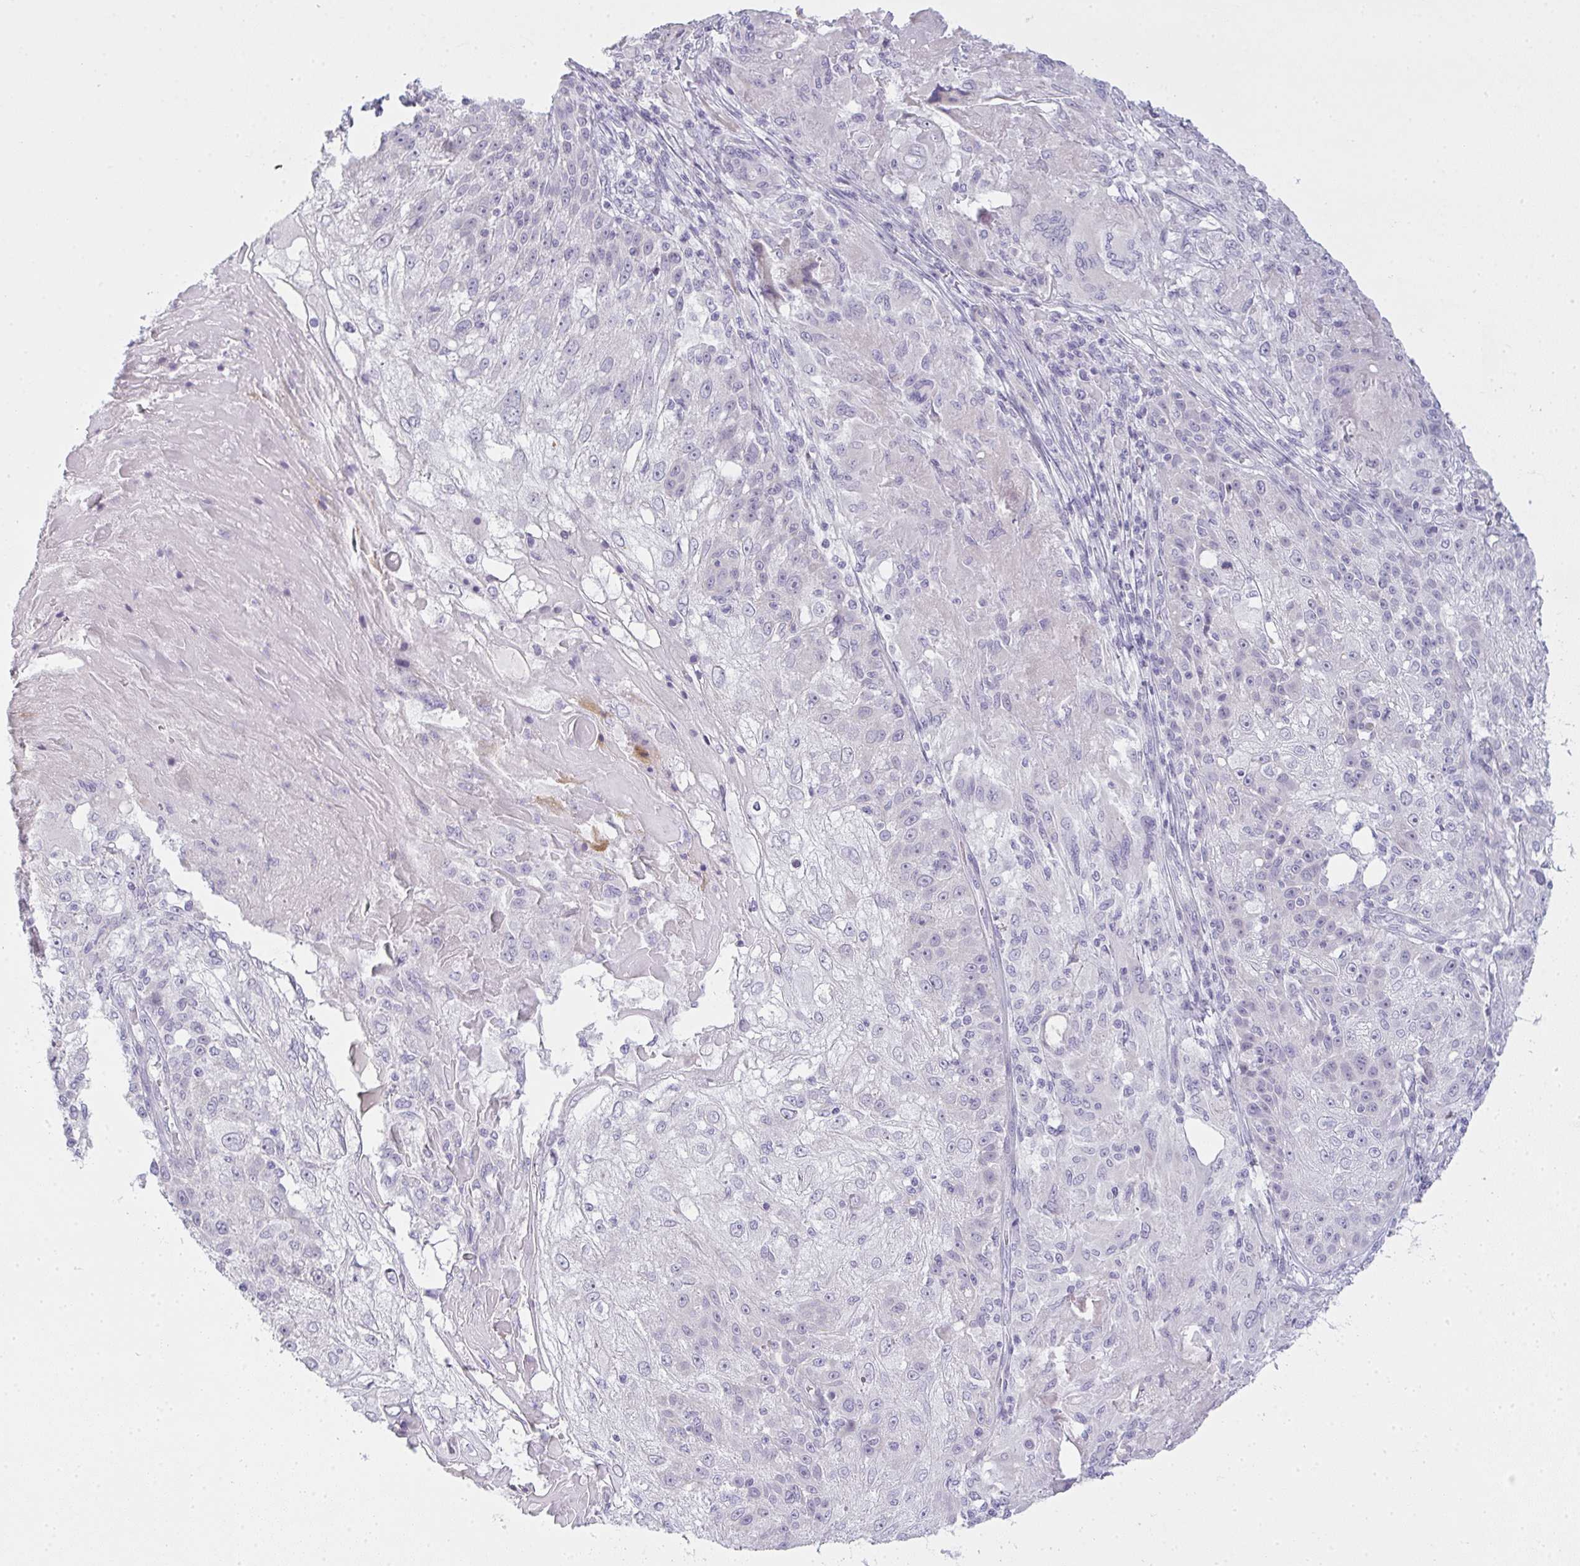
{"staining": {"intensity": "negative", "quantity": "none", "location": "none"}, "tissue": "skin cancer", "cell_type": "Tumor cells", "image_type": "cancer", "snomed": [{"axis": "morphology", "description": "Normal tissue, NOS"}, {"axis": "morphology", "description": "Squamous cell carcinoma, NOS"}, {"axis": "topography", "description": "Skin"}], "caption": "This is a micrograph of IHC staining of squamous cell carcinoma (skin), which shows no staining in tumor cells. Nuclei are stained in blue.", "gene": "SIRPB2", "patient": {"sex": "female", "age": 83}}